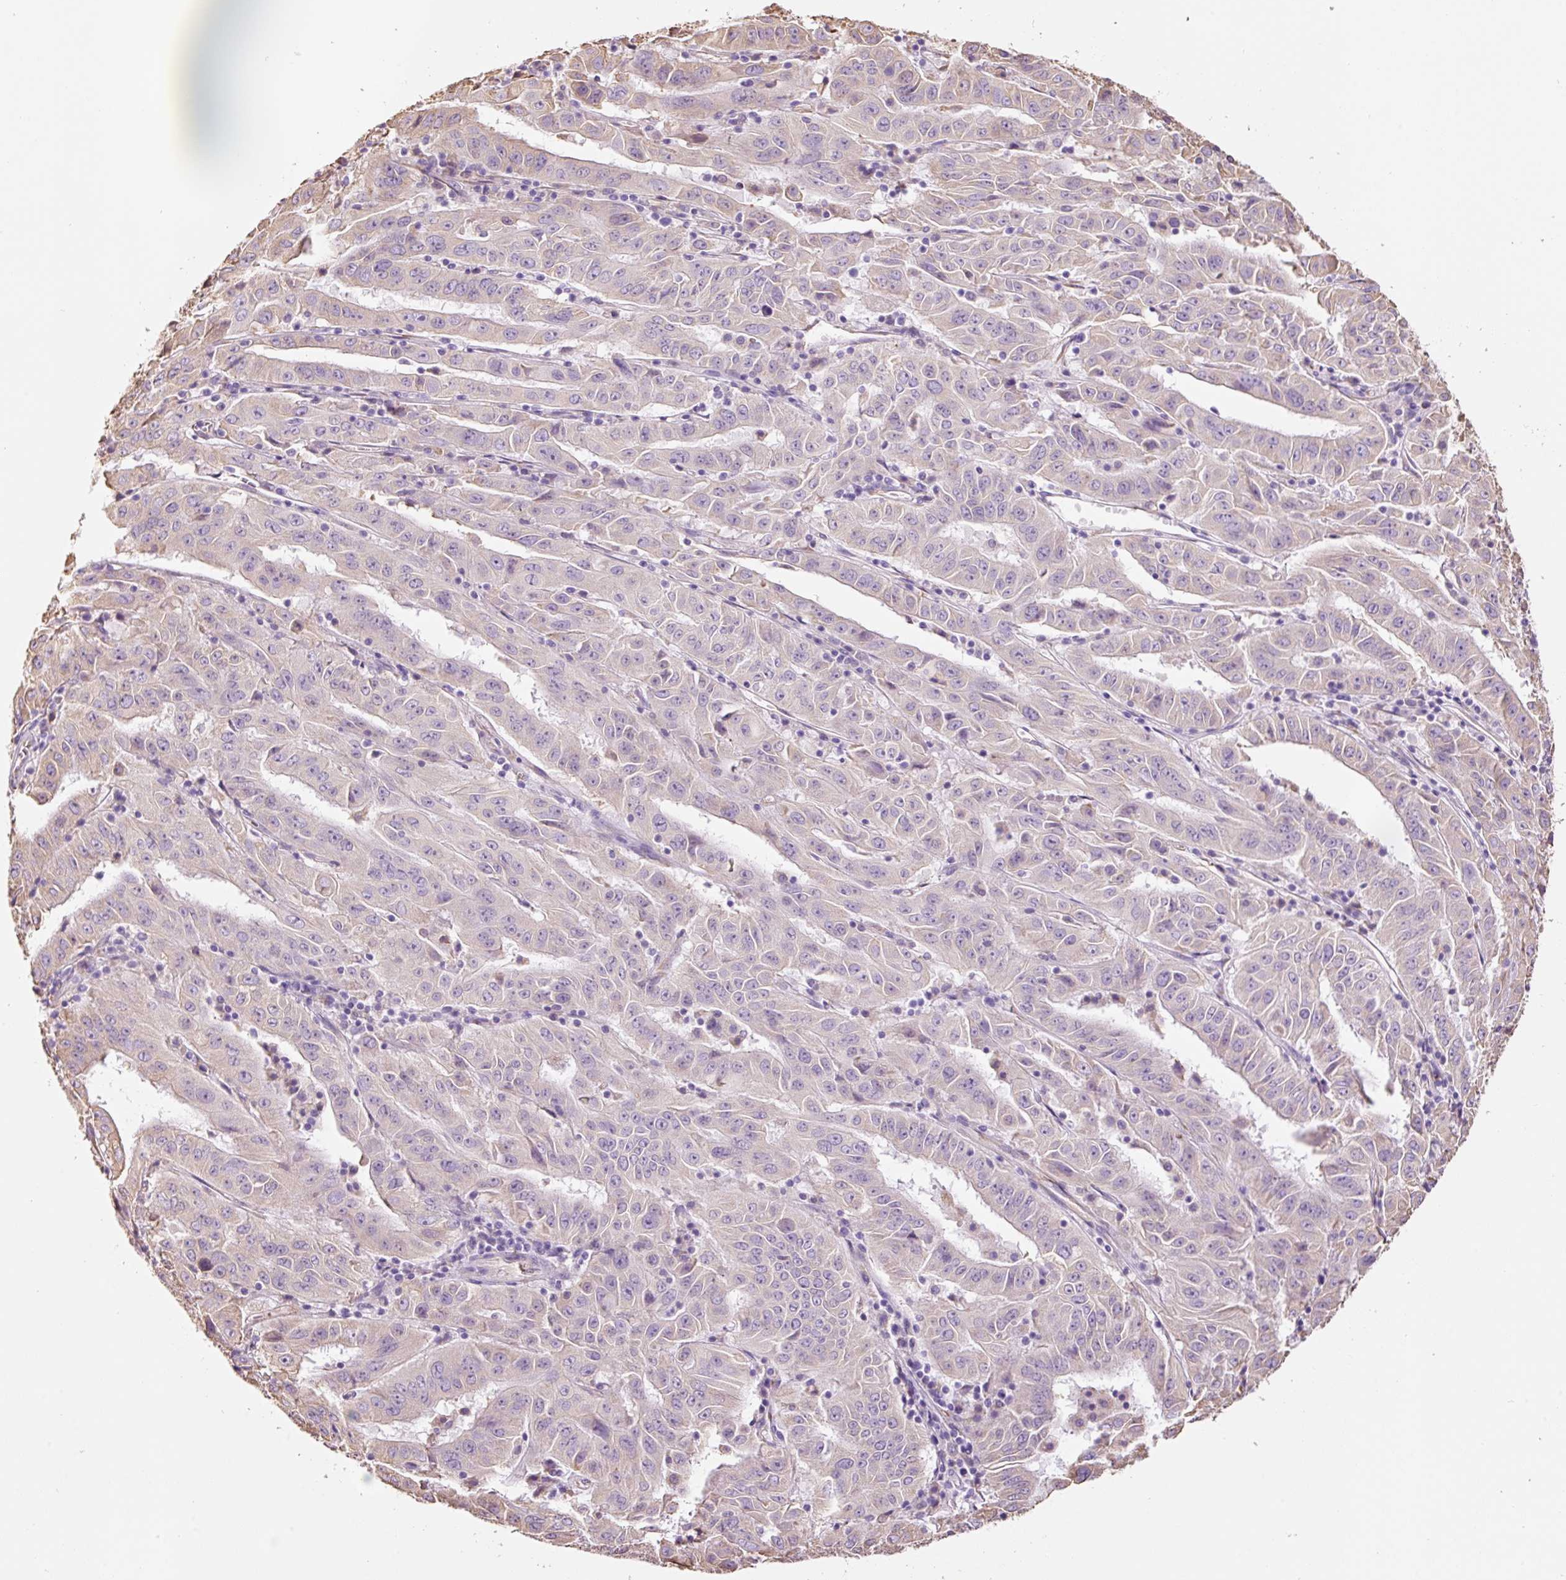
{"staining": {"intensity": "weak", "quantity": "<25%", "location": "cytoplasmic/membranous"}, "tissue": "pancreatic cancer", "cell_type": "Tumor cells", "image_type": "cancer", "snomed": [{"axis": "morphology", "description": "Adenocarcinoma, NOS"}, {"axis": "topography", "description": "Pancreas"}], "caption": "Immunohistochemistry of human adenocarcinoma (pancreatic) reveals no expression in tumor cells.", "gene": "GCG", "patient": {"sex": "male", "age": 63}}